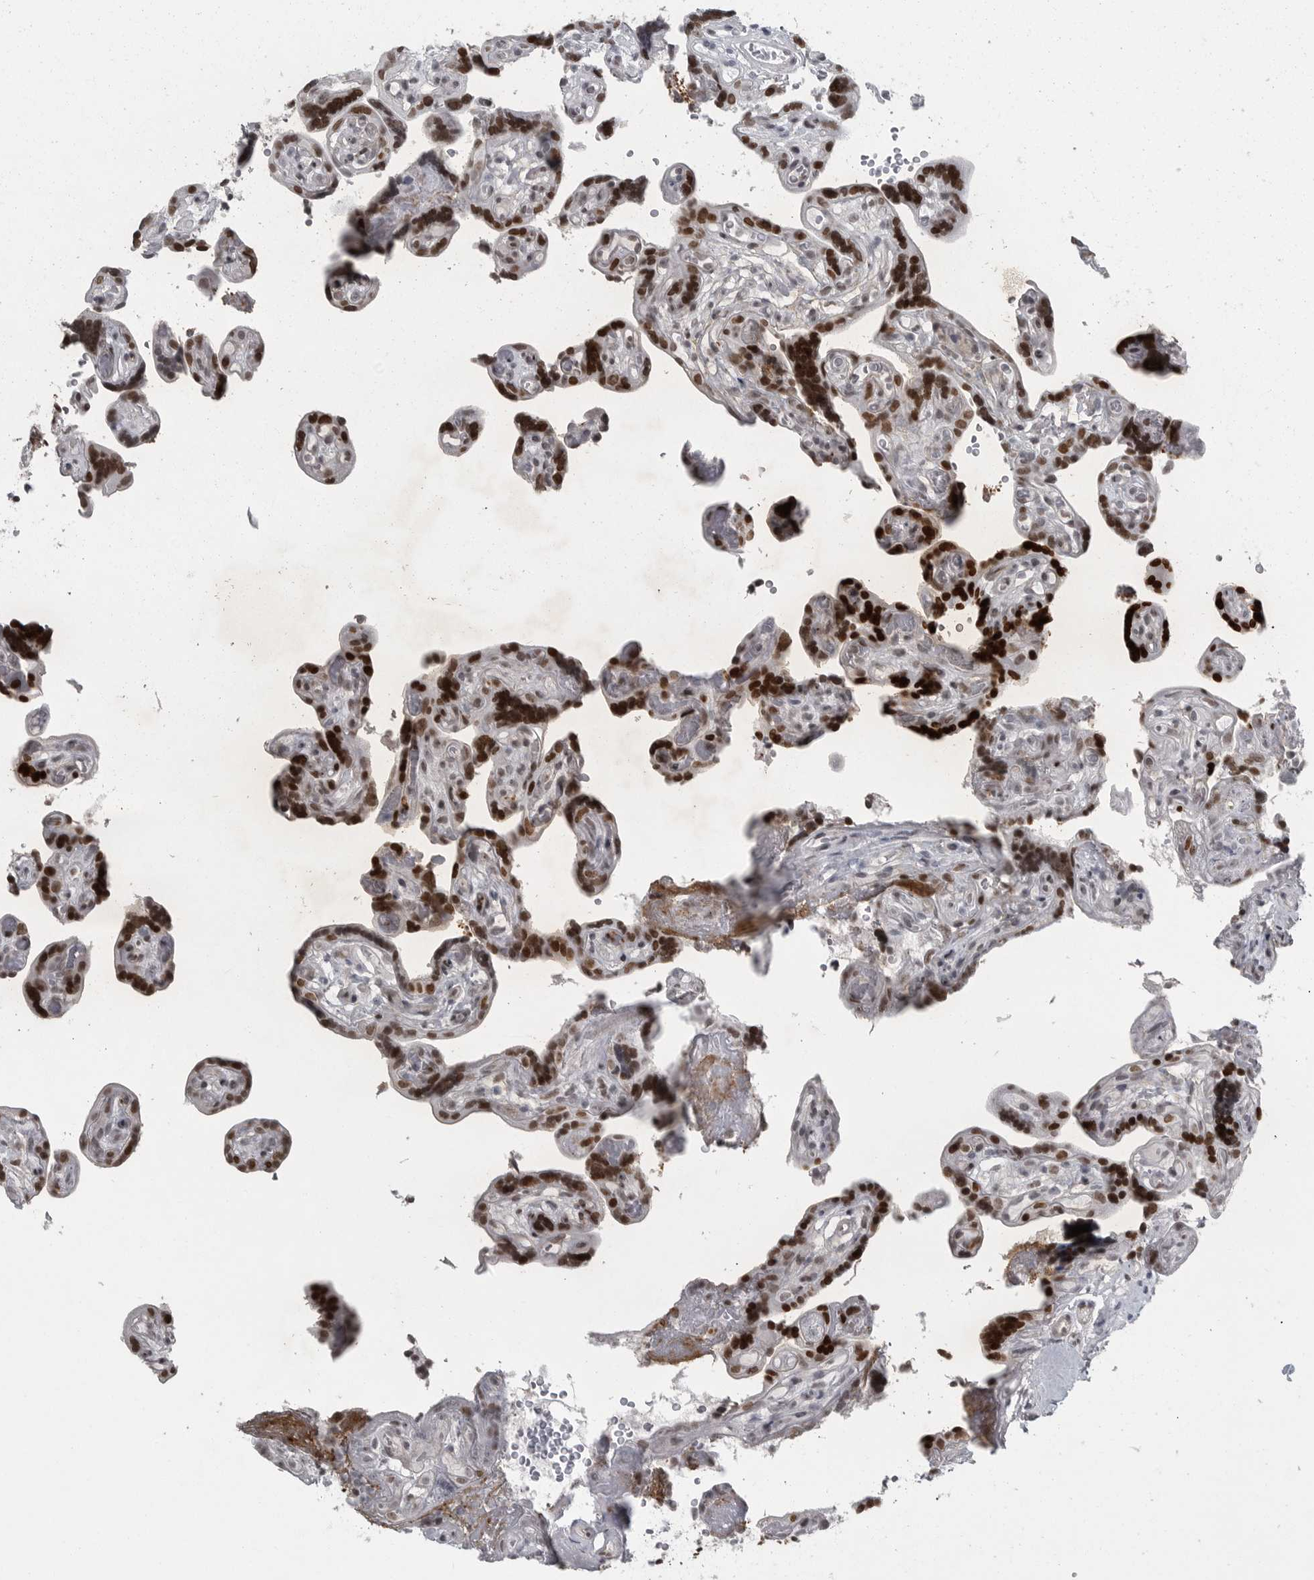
{"staining": {"intensity": "strong", "quantity": ">75%", "location": "nuclear"}, "tissue": "placenta", "cell_type": "Decidual cells", "image_type": "normal", "snomed": [{"axis": "morphology", "description": "Normal tissue, NOS"}, {"axis": "topography", "description": "Placenta"}], "caption": "Protein expression analysis of unremarkable human placenta reveals strong nuclear staining in about >75% of decidual cells. (IHC, brightfield microscopy, high magnification).", "gene": "HMGN3", "patient": {"sex": "female", "age": 30}}